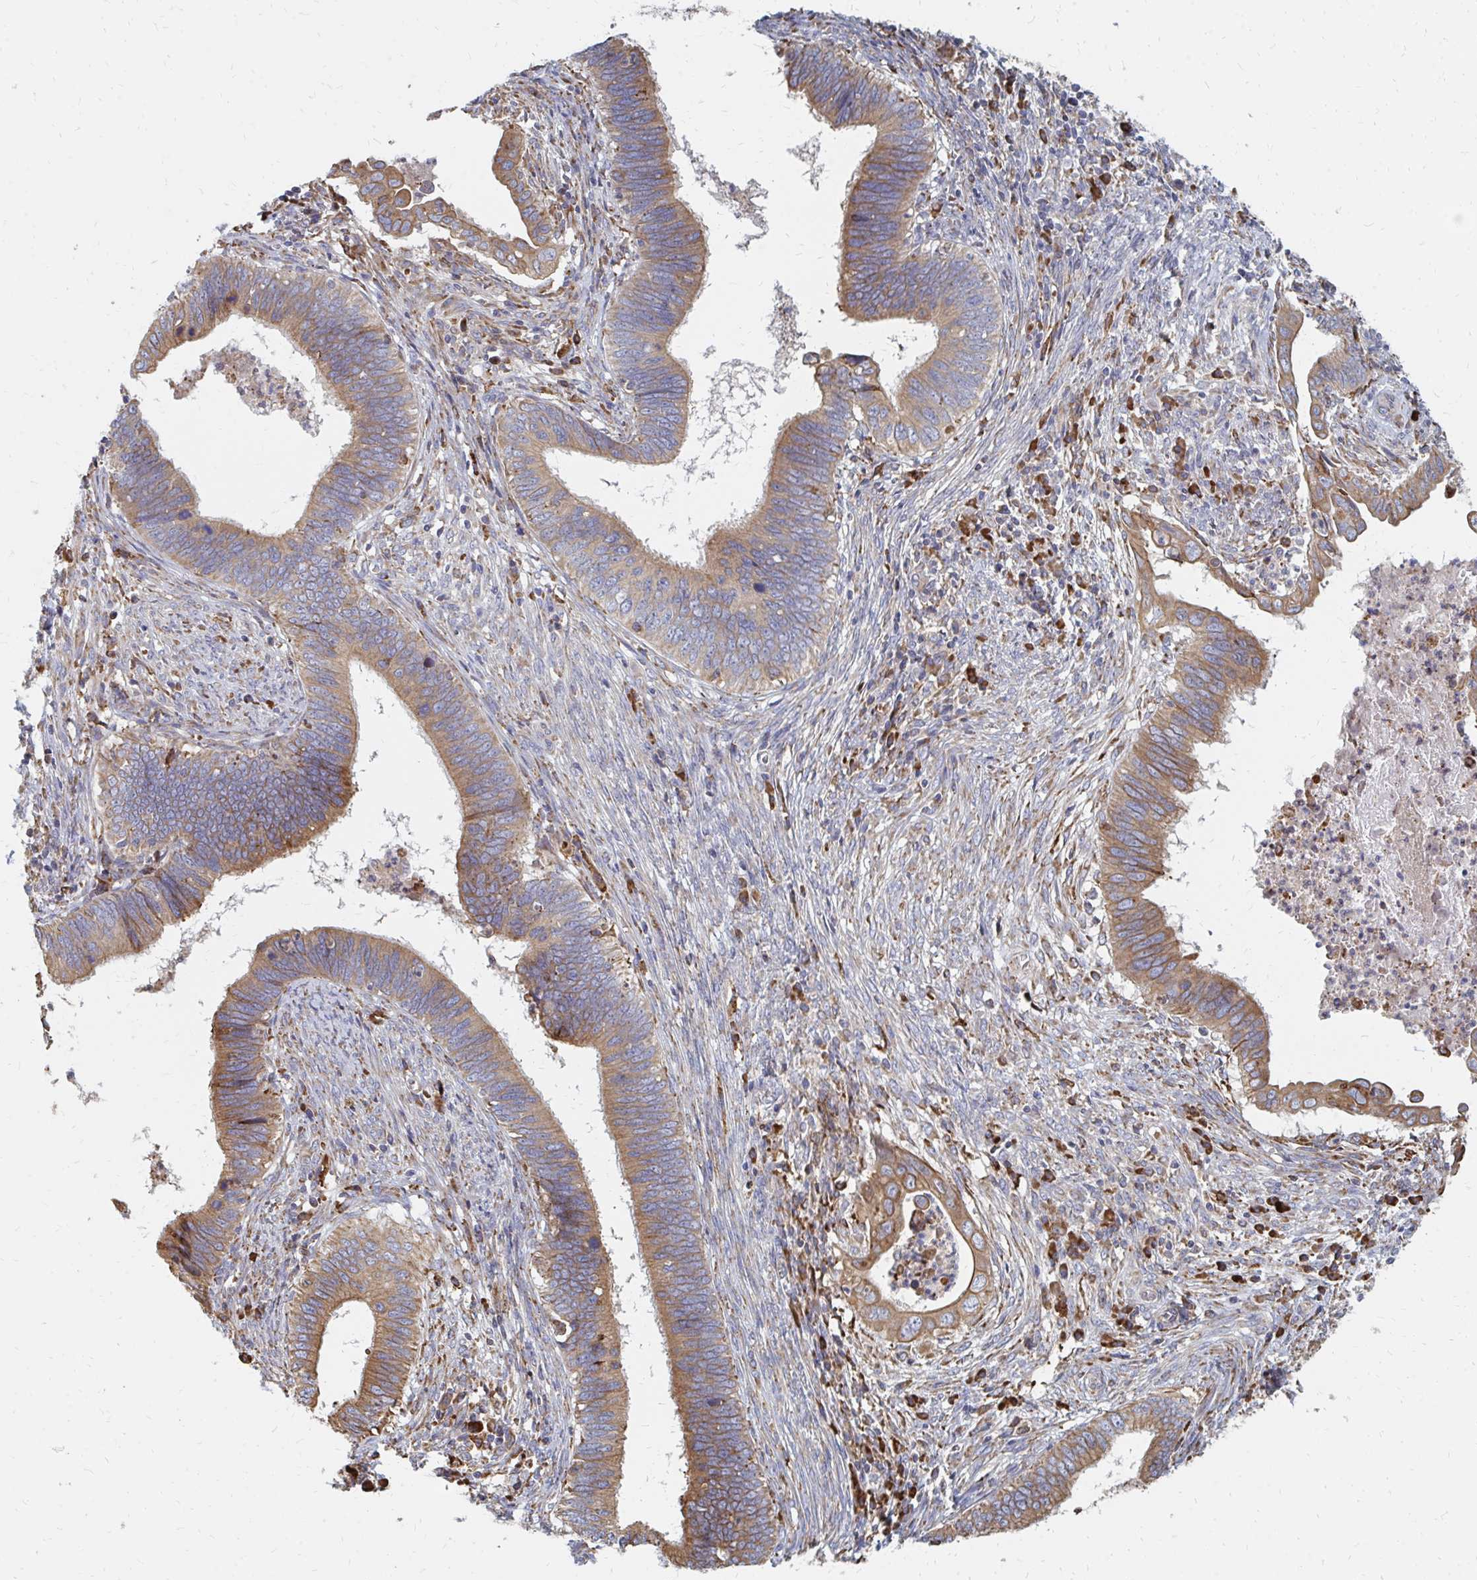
{"staining": {"intensity": "moderate", "quantity": ">75%", "location": "cytoplasmic/membranous"}, "tissue": "cervical cancer", "cell_type": "Tumor cells", "image_type": "cancer", "snomed": [{"axis": "morphology", "description": "Adenocarcinoma, NOS"}, {"axis": "topography", "description": "Cervix"}], "caption": "Cervical cancer stained for a protein (brown) displays moderate cytoplasmic/membranous positive positivity in approximately >75% of tumor cells.", "gene": "PPP1R13L", "patient": {"sex": "female", "age": 42}}